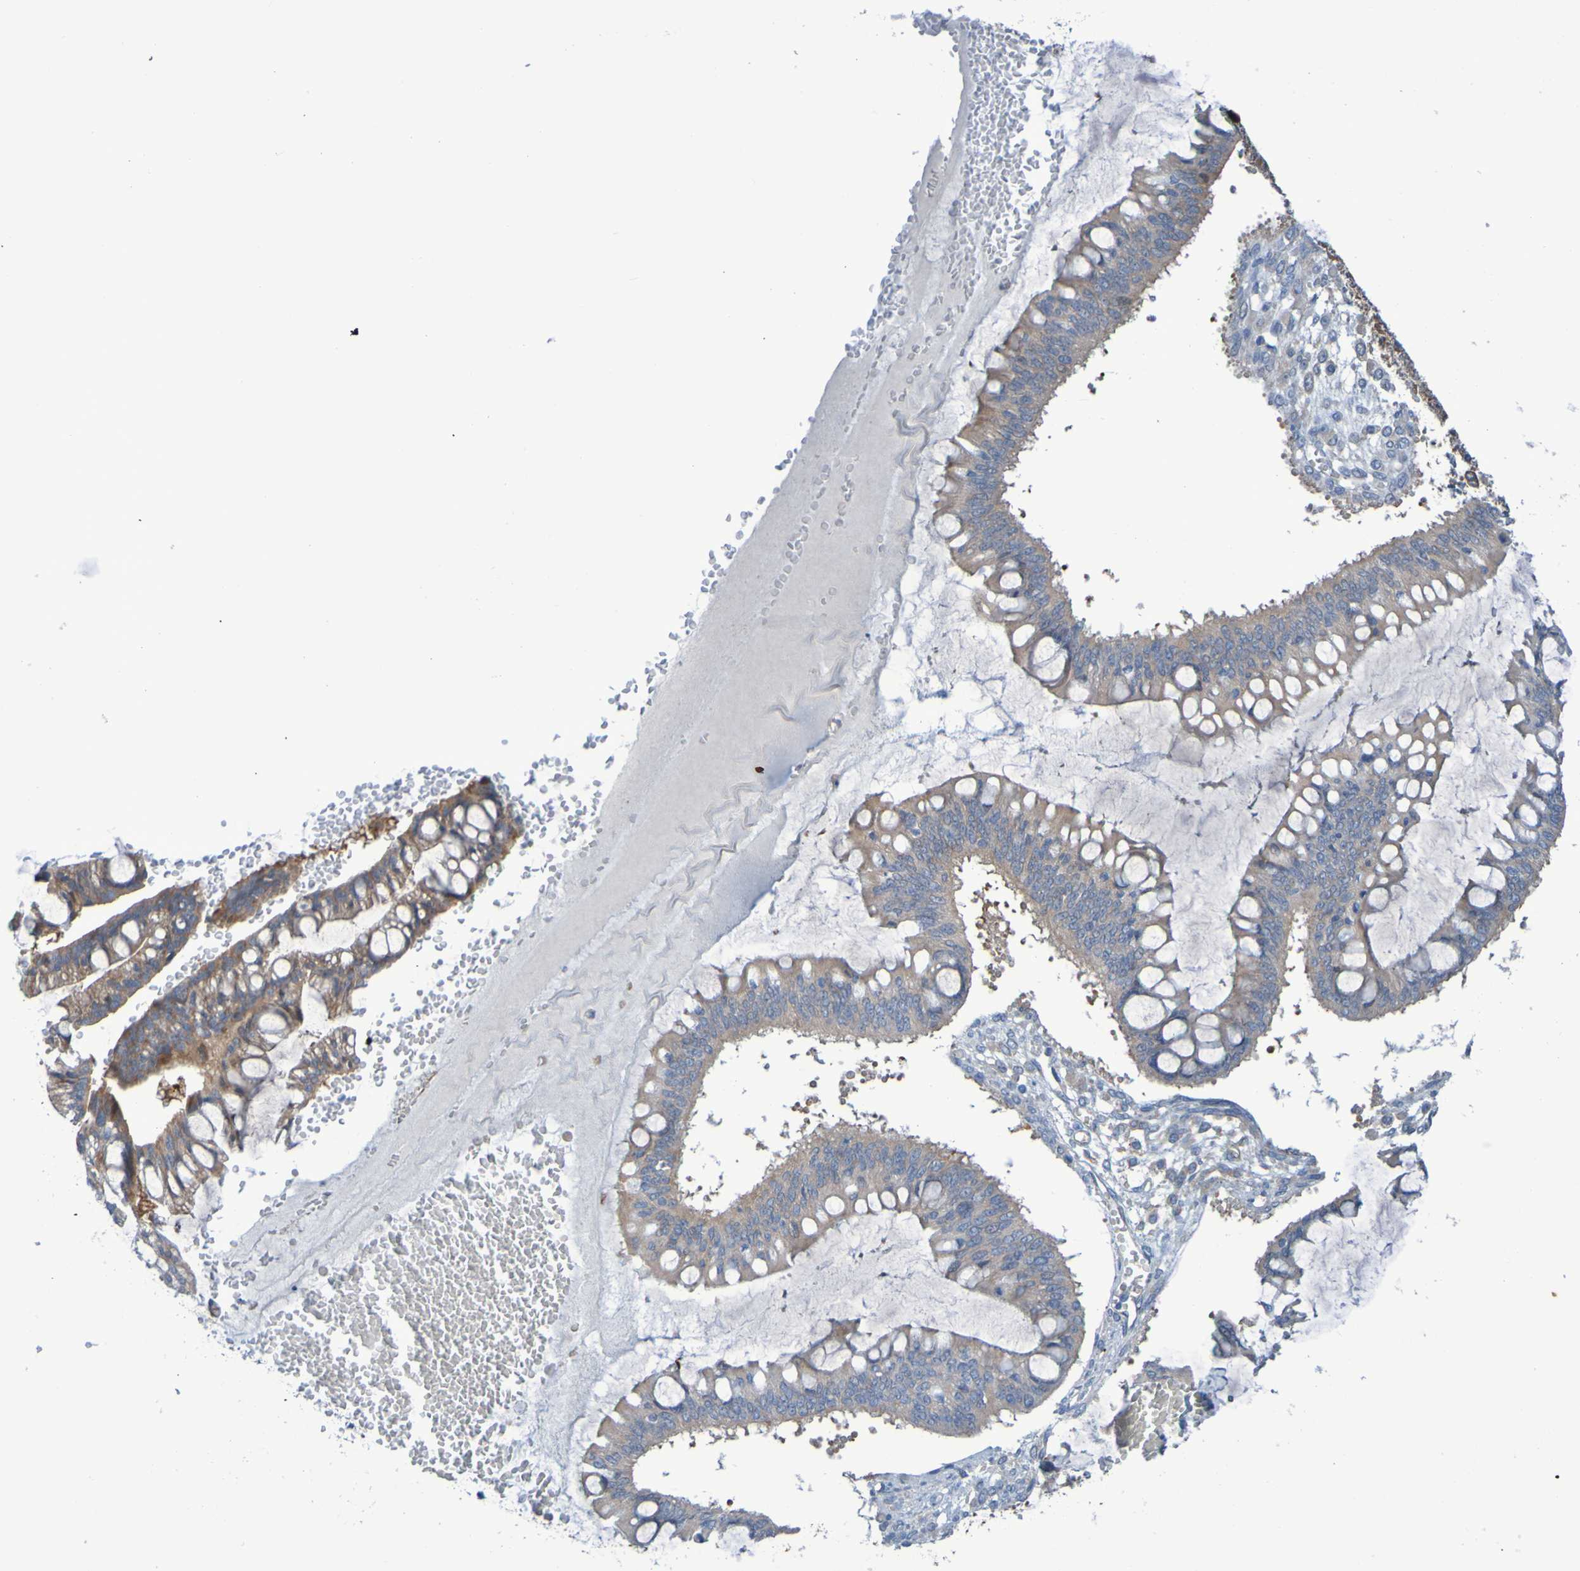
{"staining": {"intensity": "moderate", "quantity": ">75%", "location": "cytoplasmic/membranous"}, "tissue": "ovarian cancer", "cell_type": "Tumor cells", "image_type": "cancer", "snomed": [{"axis": "morphology", "description": "Cystadenocarcinoma, mucinous, NOS"}, {"axis": "topography", "description": "Ovary"}], "caption": "Immunohistochemical staining of human ovarian cancer (mucinous cystadenocarcinoma) exhibits medium levels of moderate cytoplasmic/membranous protein expression in approximately >75% of tumor cells.", "gene": "NPRL3", "patient": {"sex": "female", "age": 73}}